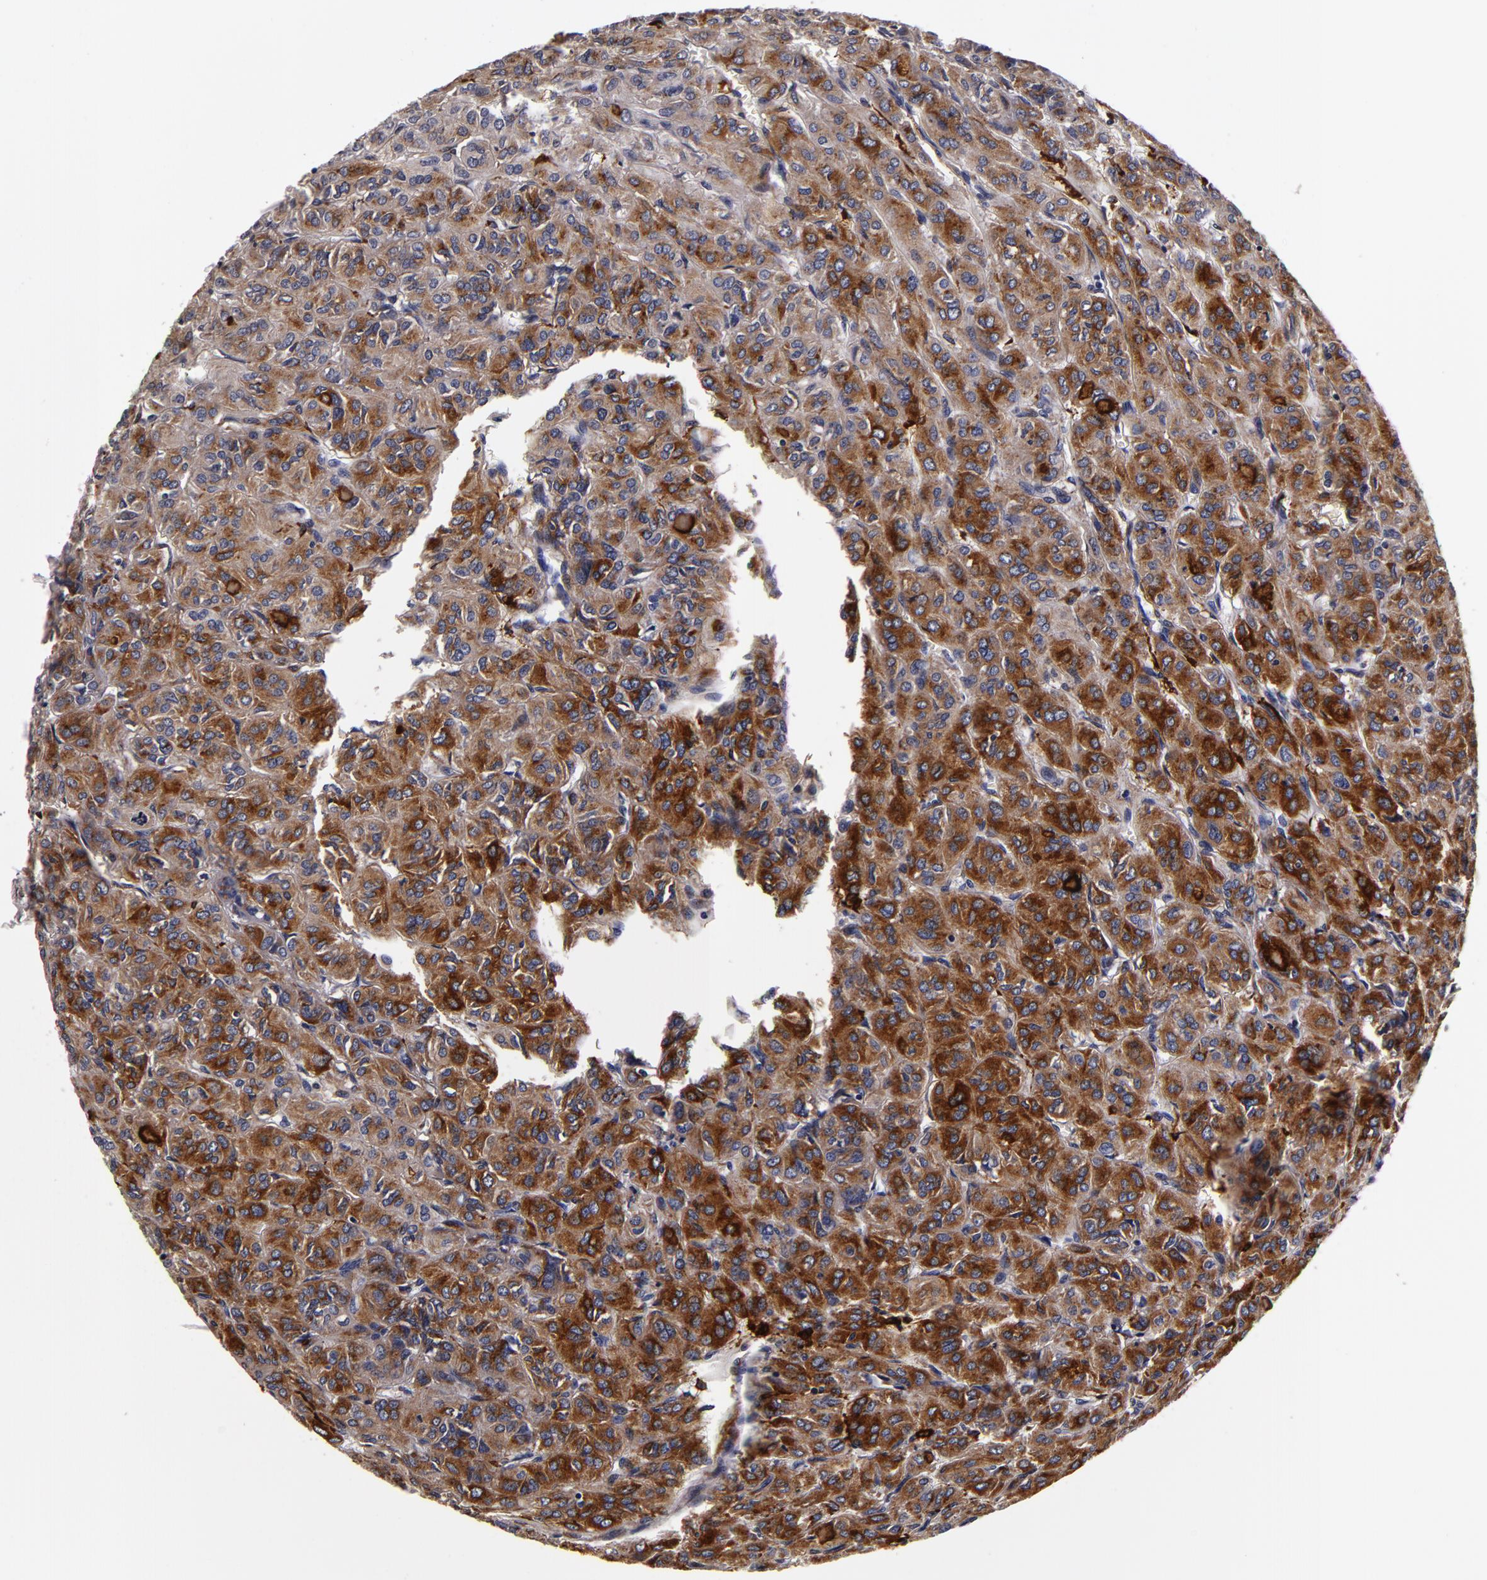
{"staining": {"intensity": "moderate", "quantity": "25%-75%", "location": "cytoplasmic/membranous"}, "tissue": "thyroid cancer", "cell_type": "Tumor cells", "image_type": "cancer", "snomed": [{"axis": "morphology", "description": "Follicular adenoma carcinoma, NOS"}, {"axis": "topography", "description": "Thyroid gland"}], "caption": "Brown immunohistochemical staining in human follicular adenoma carcinoma (thyroid) exhibits moderate cytoplasmic/membranous expression in approximately 25%-75% of tumor cells.", "gene": "LGALS3BP", "patient": {"sex": "female", "age": 71}}